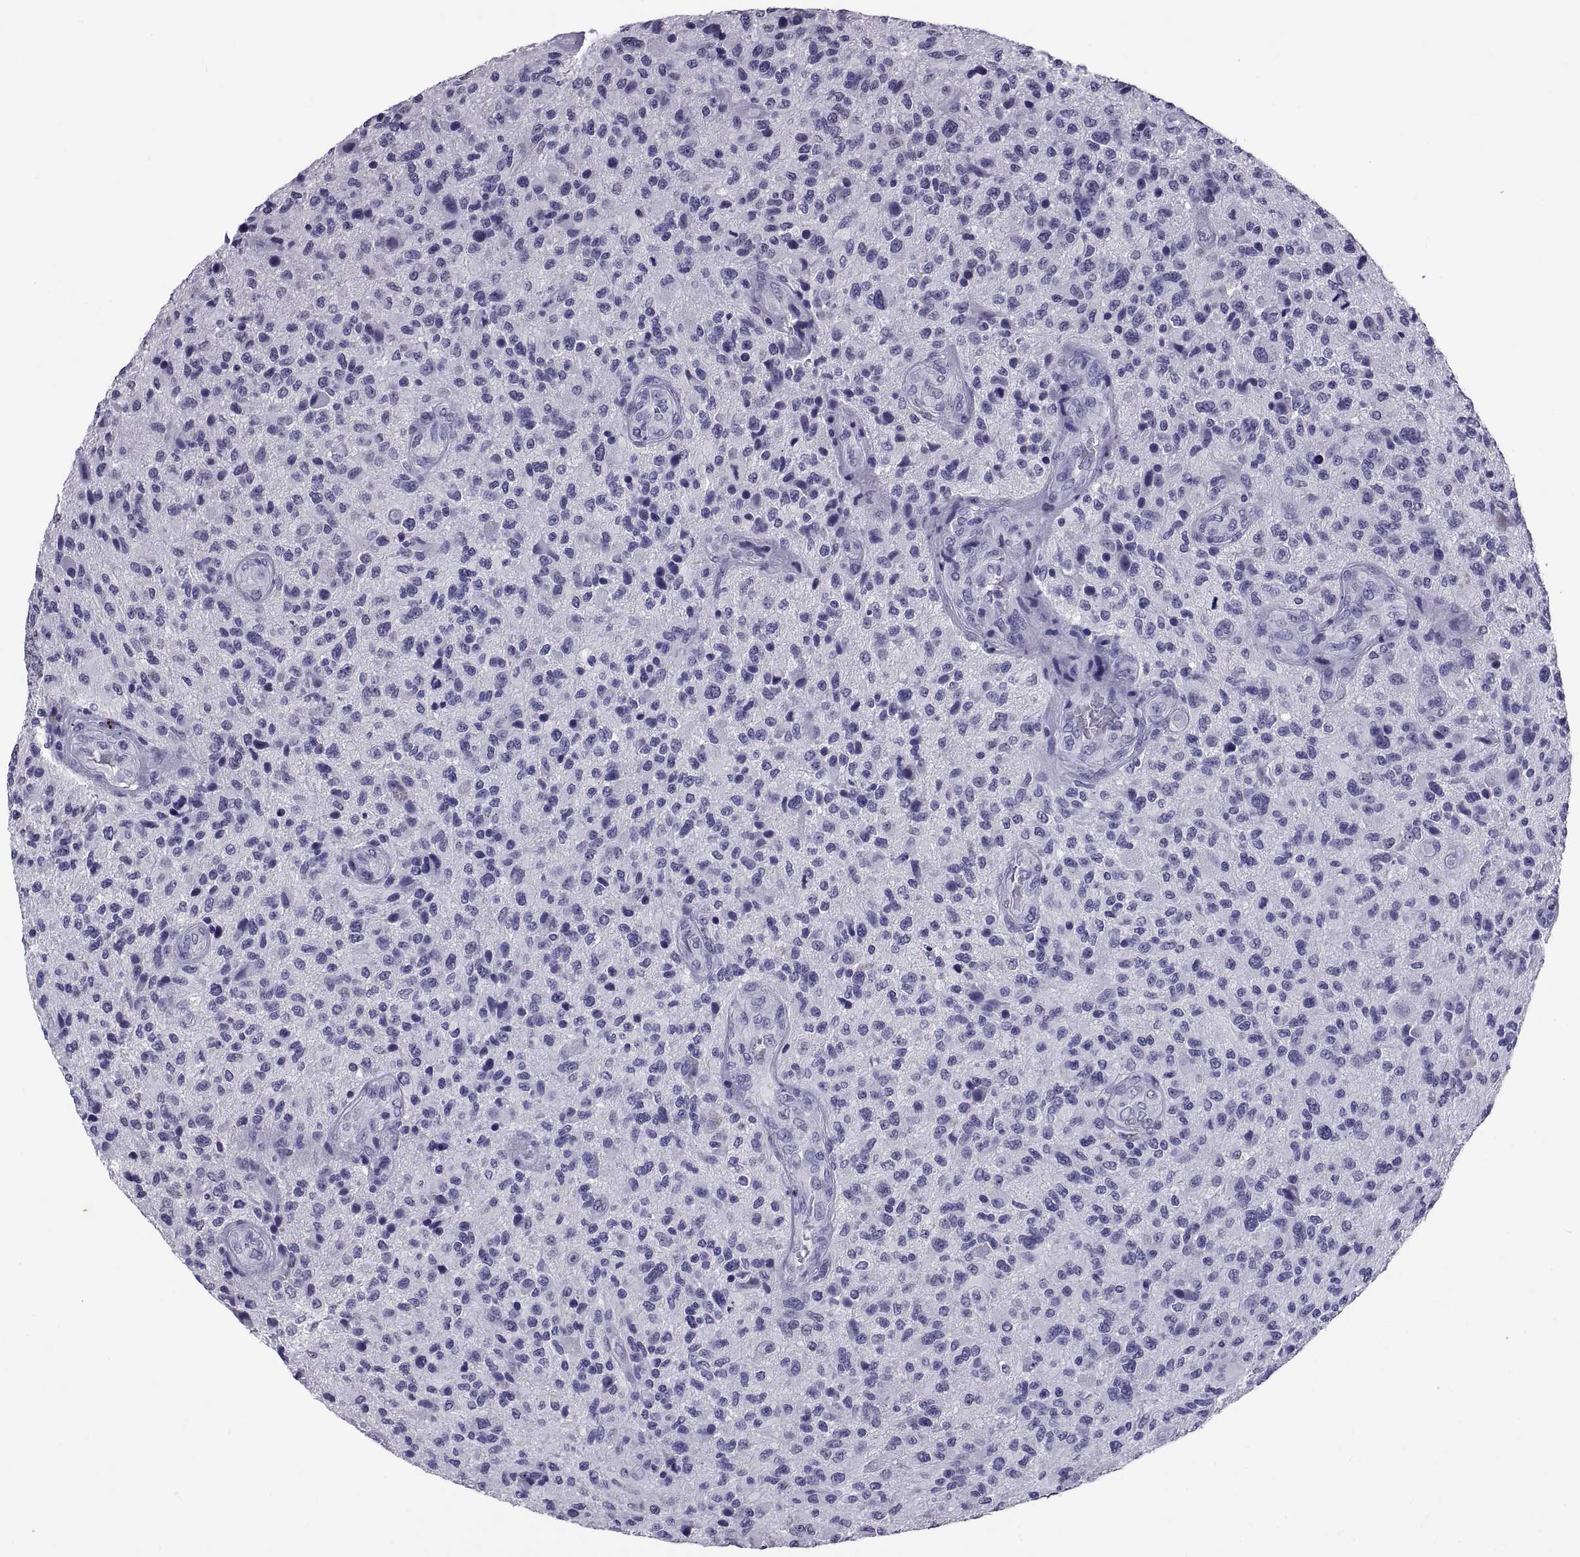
{"staining": {"intensity": "negative", "quantity": "none", "location": "none"}, "tissue": "glioma", "cell_type": "Tumor cells", "image_type": "cancer", "snomed": [{"axis": "morphology", "description": "Glioma, malignant, High grade"}, {"axis": "topography", "description": "Brain"}], "caption": "A high-resolution micrograph shows immunohistochemistry staining of malignant glioma (high-grade), which reveals no significant positivity in tumor cells.", "gene": "TGFBR3L", "patient": {"sex": "male", "age": 47}}